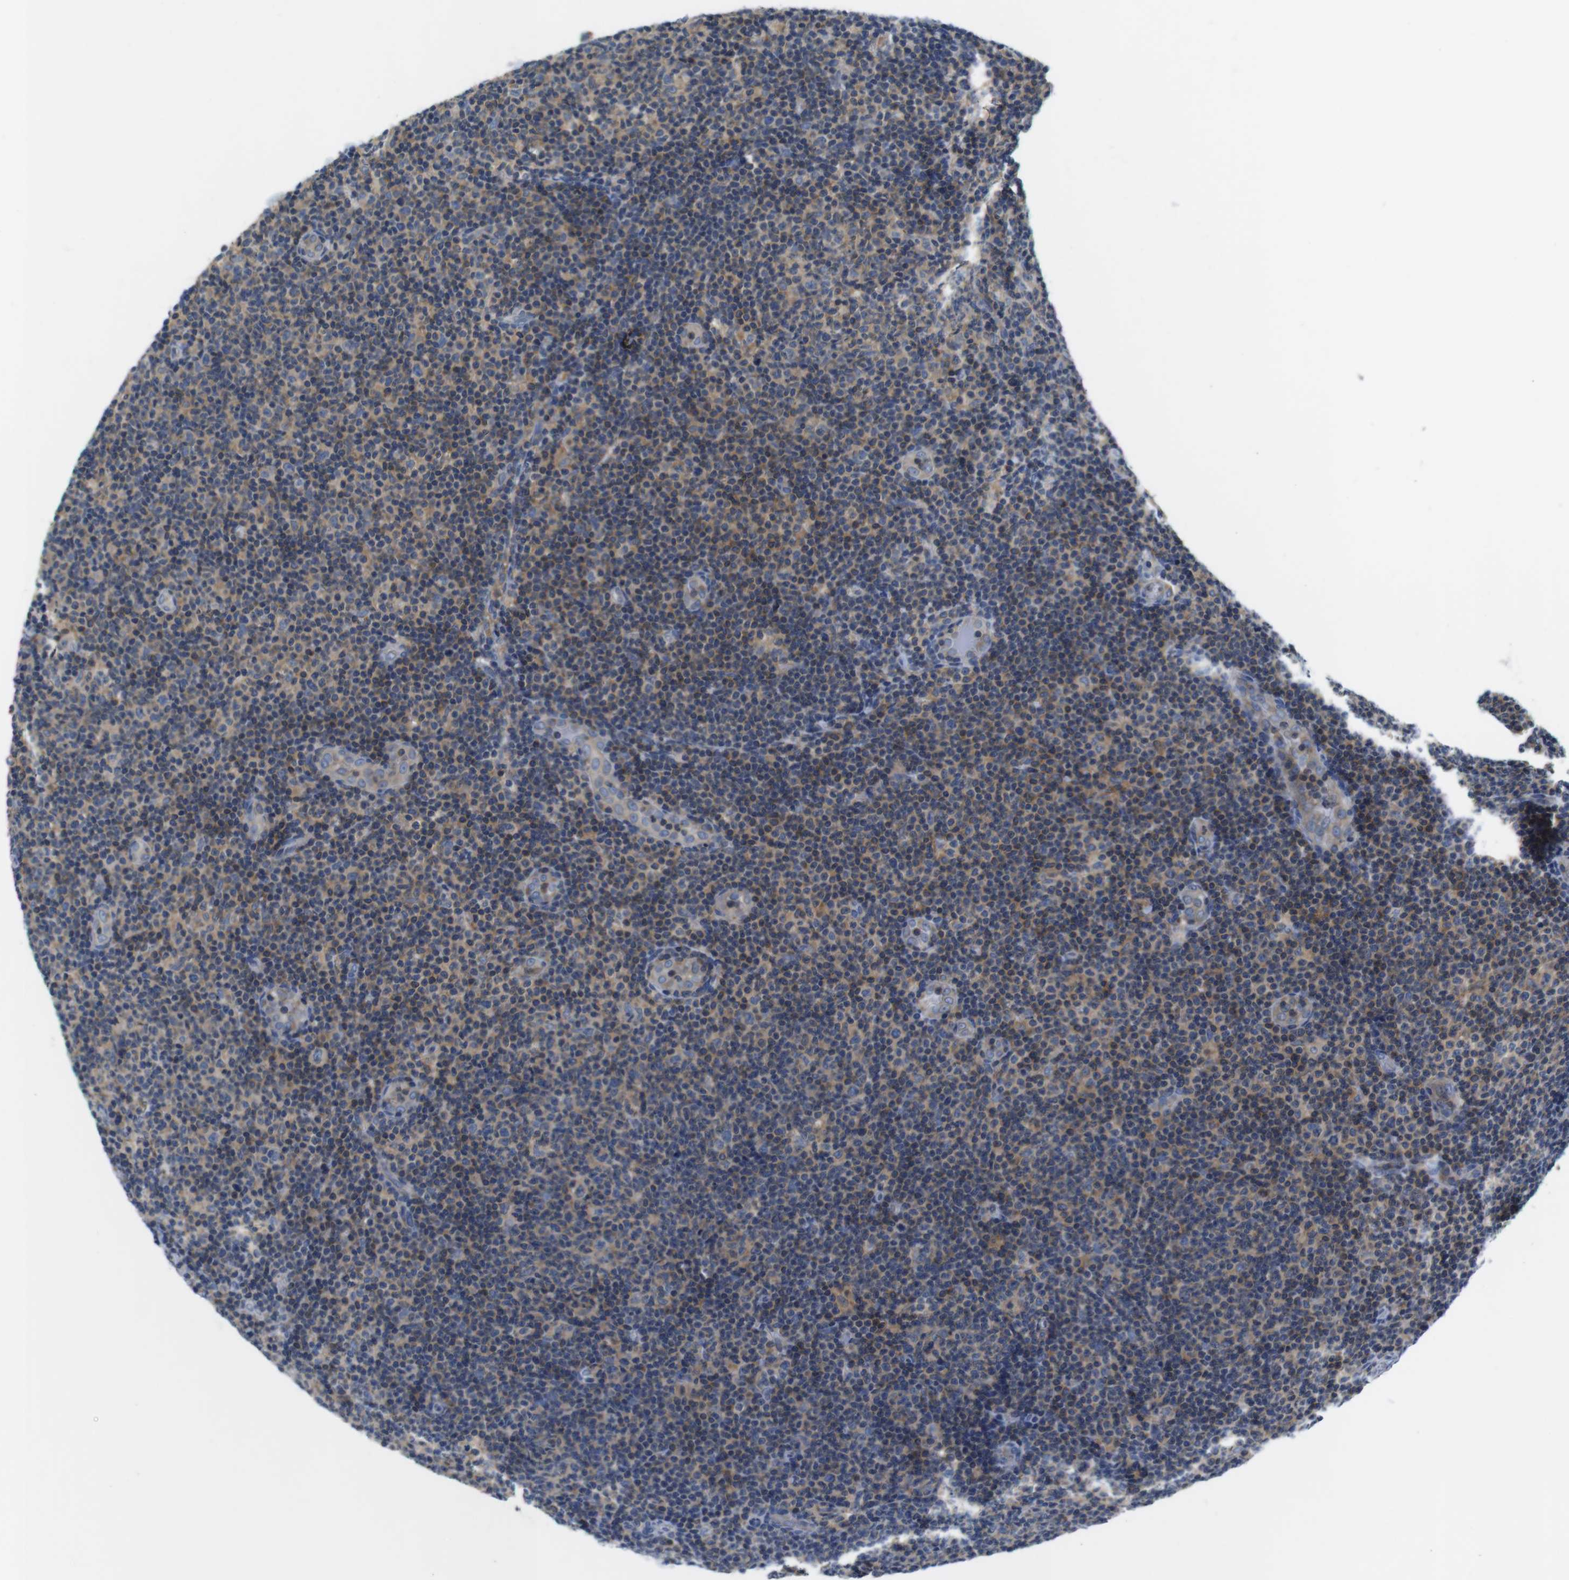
{"staining": {"intensity": "weak", "quantity": ">75%", "location": "cytoplasmic/membranous"}, "tissue": "lymphoma", "cell_type": "Tumor cells", "image_type": "cancer", "snomed": [{"axis": "morphology", "description": "Malignant lymphoma, non-Hodgkin's type, Low grade"}, {"axis": "topography", "description": "Lymph node"}], "caption": "There is low levels of weak cytoplasmic/membranous staining in tumor cells of lymphoma, as demonstrated by immunohistochemical staining (brown color).", "gene": "PIK3CD", "patient": {"sex": "male", "age": 83}}